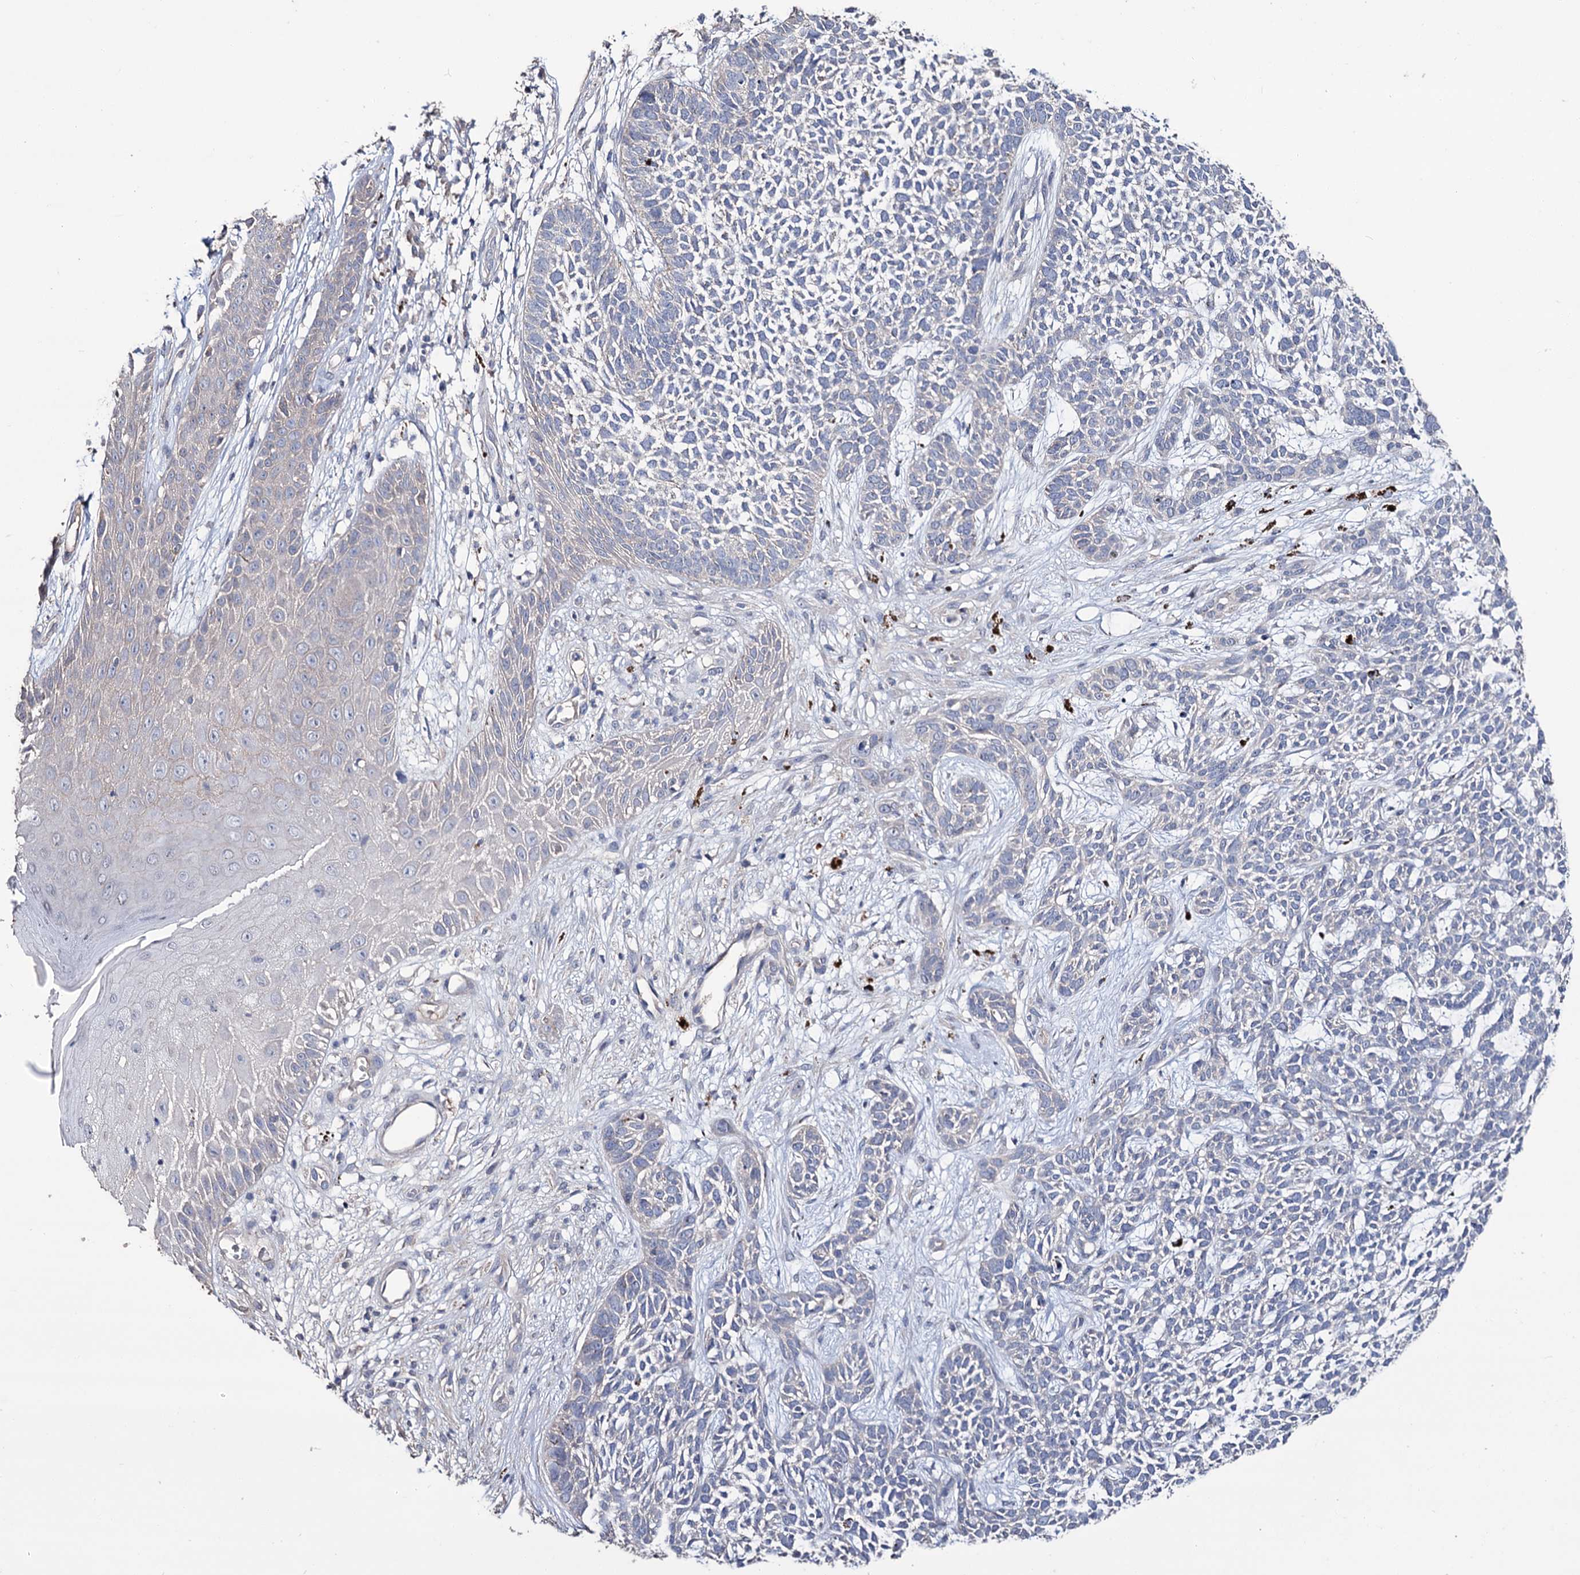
{"staining": {"intensity": "negative", "quantity": "none", "location": "none"}, "tissue": "skin cancer", "cell_type": "Tumor cells", "image_type": "cancer", "snomed": [{"axis": "morphology", "description": "Basal cell carcinoma"}, {"axis": "topography", "description": "Skin"}], "caption": "Tumor cells show no significant protein expression in basal cell carcinoma (skin).", "gene": "EPB41L5", "patient": {"sex": "female", "age": 84}}